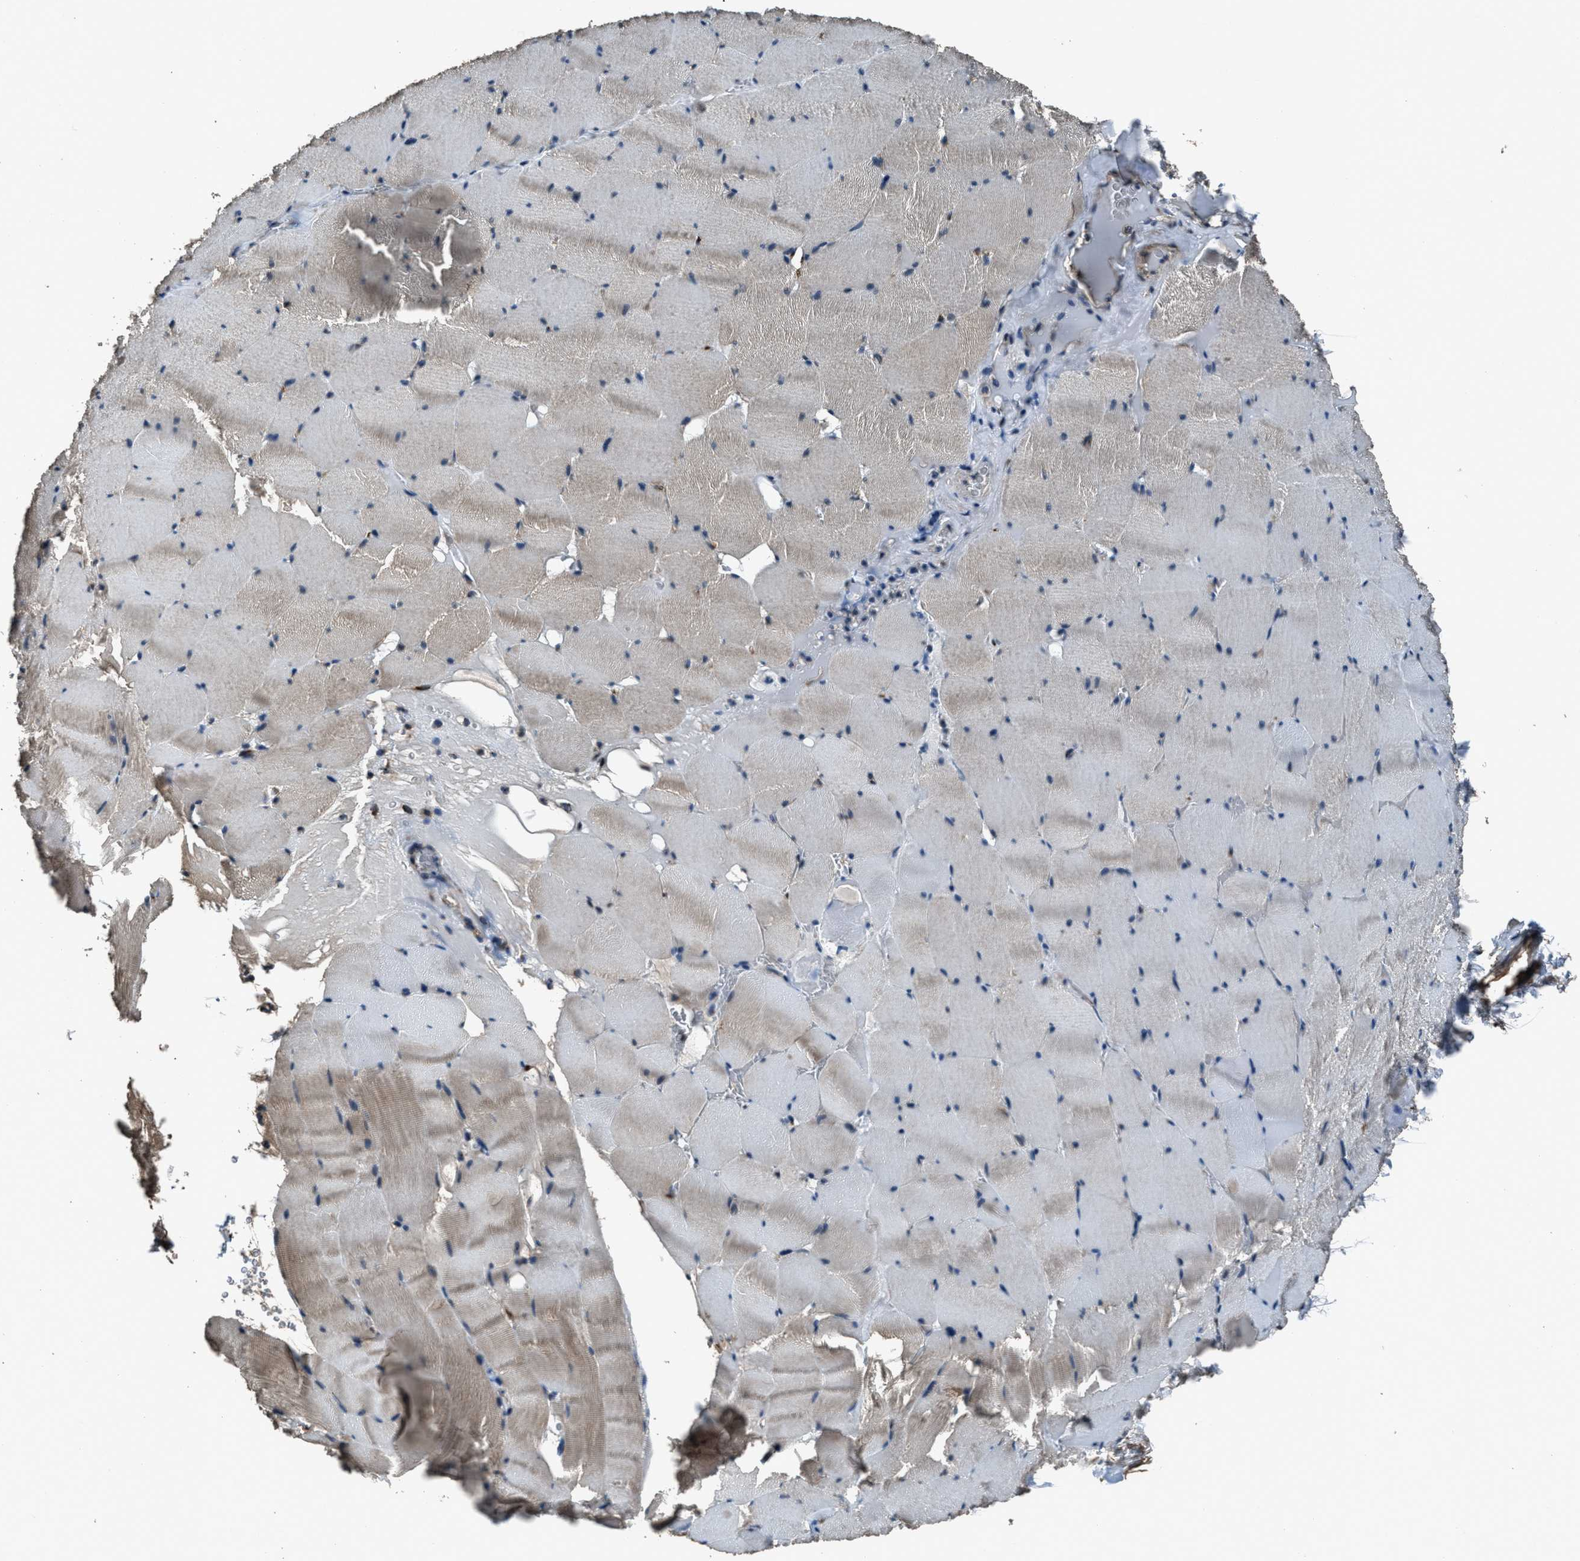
{"staining": {"intensity": "weak", "quantity": "<25%", "location": "cytoplasmic/membranous"}, "tissue": "skeletal muscle", "cell_type": "Myocytes", "image_type": "normal", "snomed": [{"axis": "morphology", "description": "Normal tissue, NOS"}, {"axis": "topography", "description": "Skeletal muscle"}], "caption": "This is a image of IHC staining of normal skeletal muscle, which shows no positivity in myocytes.", "gene": "SLC38A10", "patient": {"sex": "male", "age": 62}}